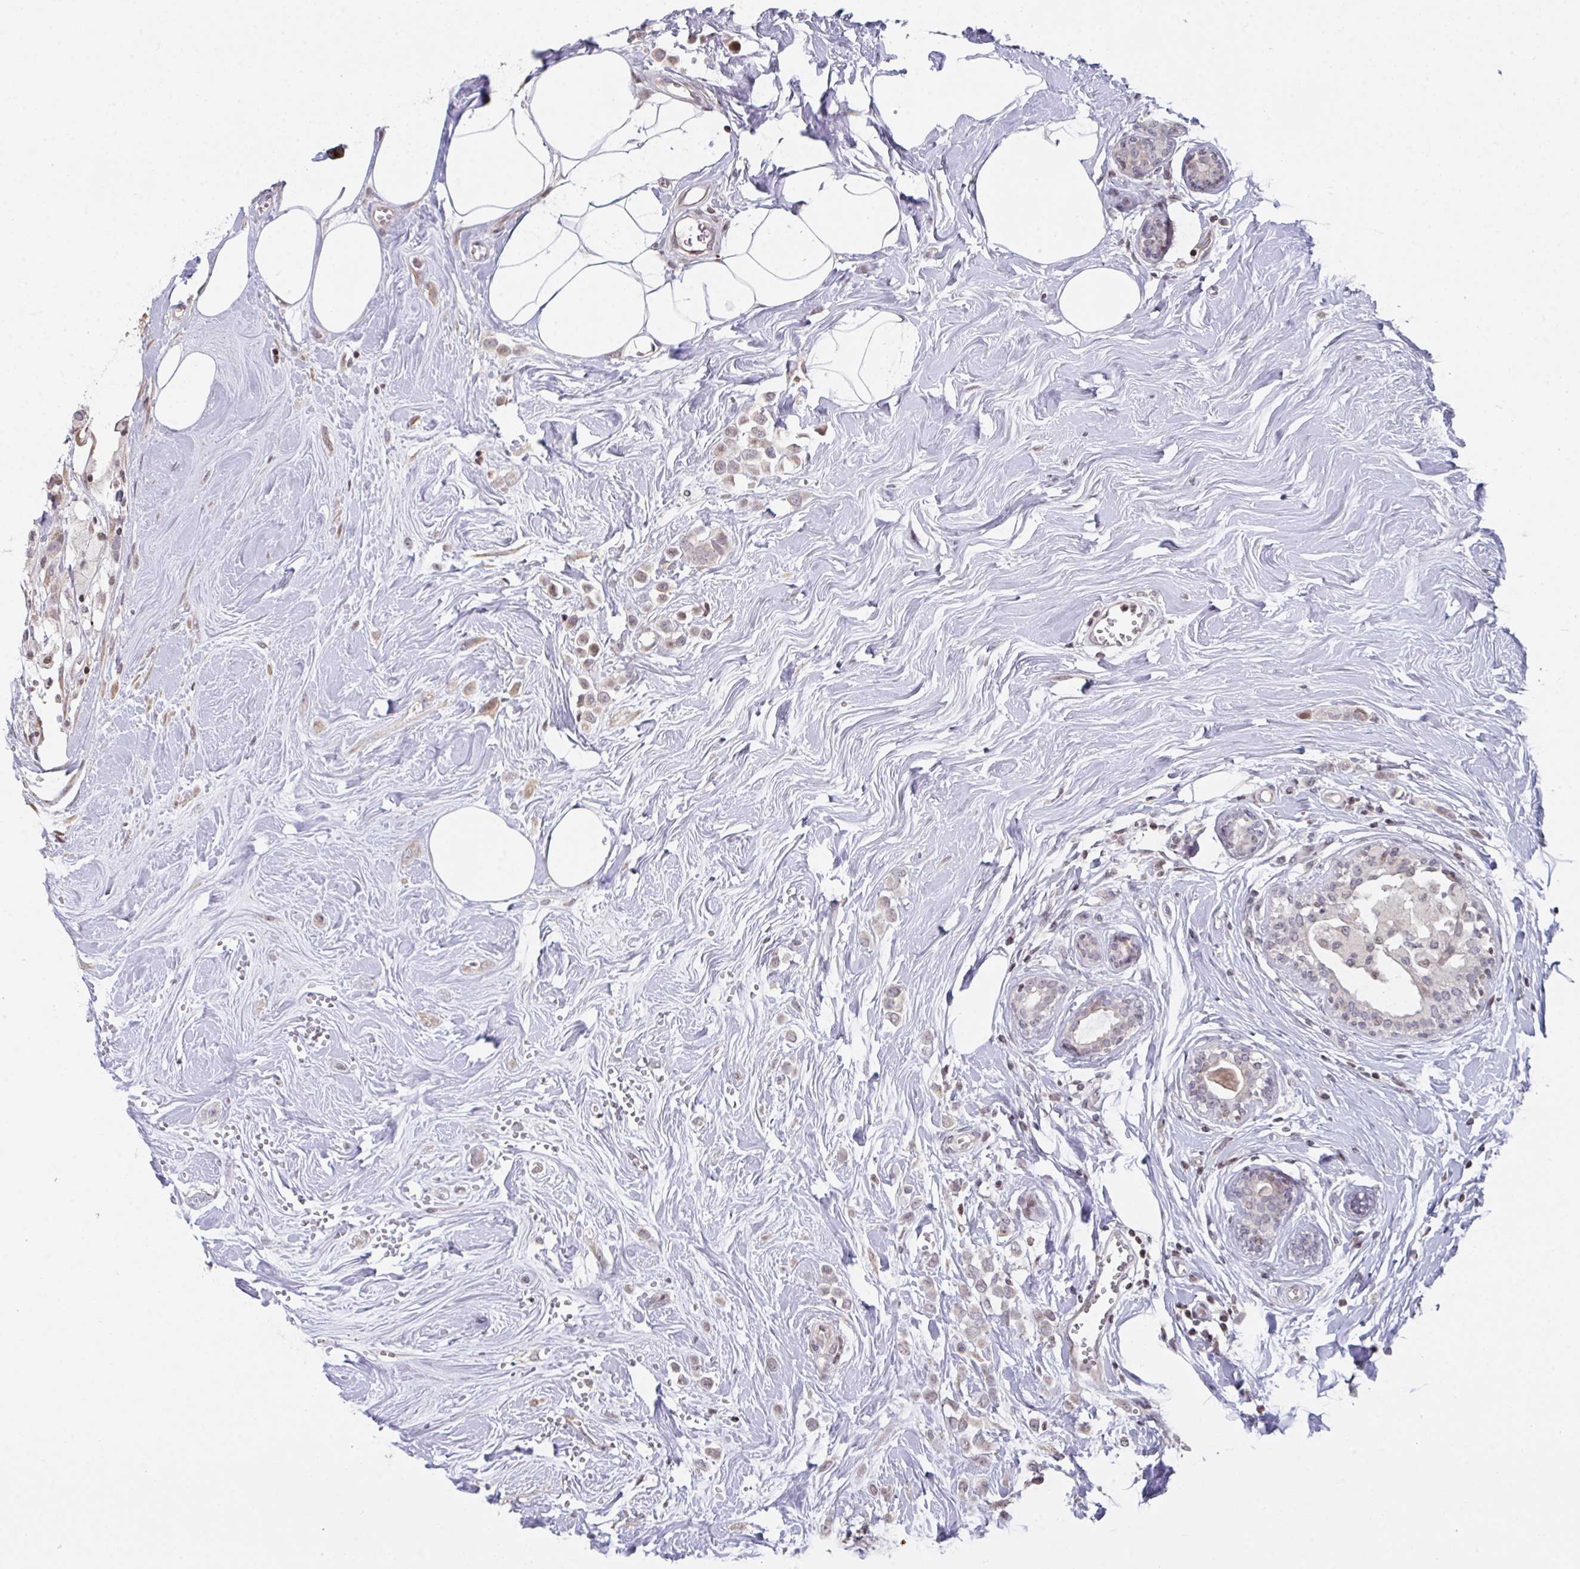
{"staining": {"intensity": "weak", "quantity": ">75%", "location": "nuclear"}, "tissue": "breast cancer", "cell_type": "Tumor cells", "image_type": "cancer", "snomed": [{"axis": "morphology", "description": "Duct carcinoma"}, {"axis": "topography", "description": "Breast"}], "caption": "Immunohistochemistry photomicrograph of neoplastic tissue: human breast cancer (infiltrating ductal carcinoma) stained using immunohistochemistry demonstrates low levels of weak protein expression localized specifically in the nuclear of tumor cells, appearing as a nuclear brown color.", "gene": "PCDHB8", "patient": {"sex": "female", "age": 80}}